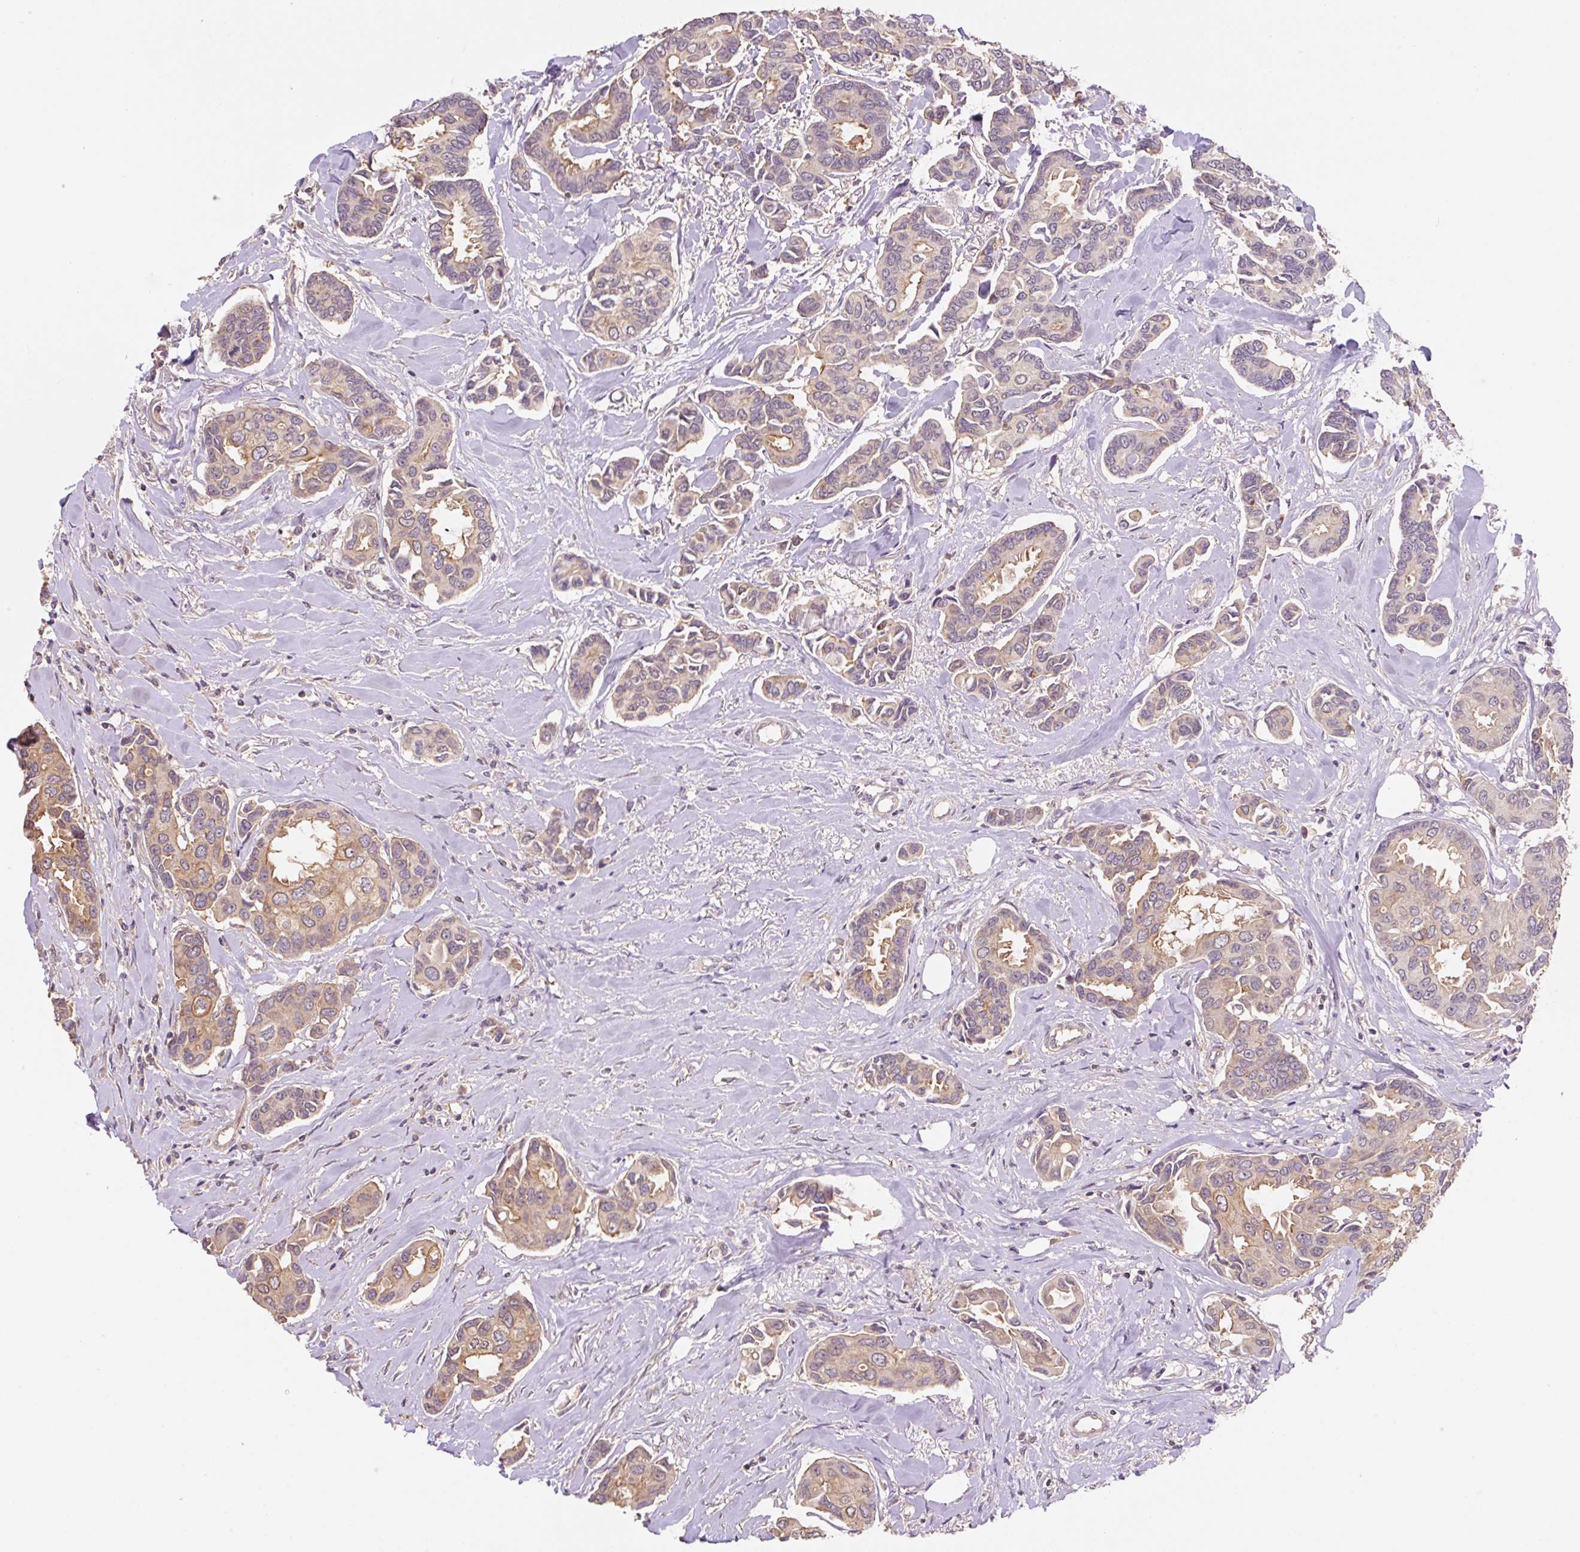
{"staining": {"intensity": "weak", "quantity": "<25%", "location": "cytoplasmic/membranous"}, "tissue": "breast cancer", "cell_type": "Tumor cells", "image_type": "cancer", "snomed": [{"axis": "morphology", "description": "Duct carcinoma"}, {"axis": "topography", "description": "Breast"}], "caption": "Immunohistochemistry of breast cancer (infiltrating ductal carcinoma) demonstrates no expression in tumor cells.", "gene": "COX8A", "patient": {"sex": "female", "age": 73}}